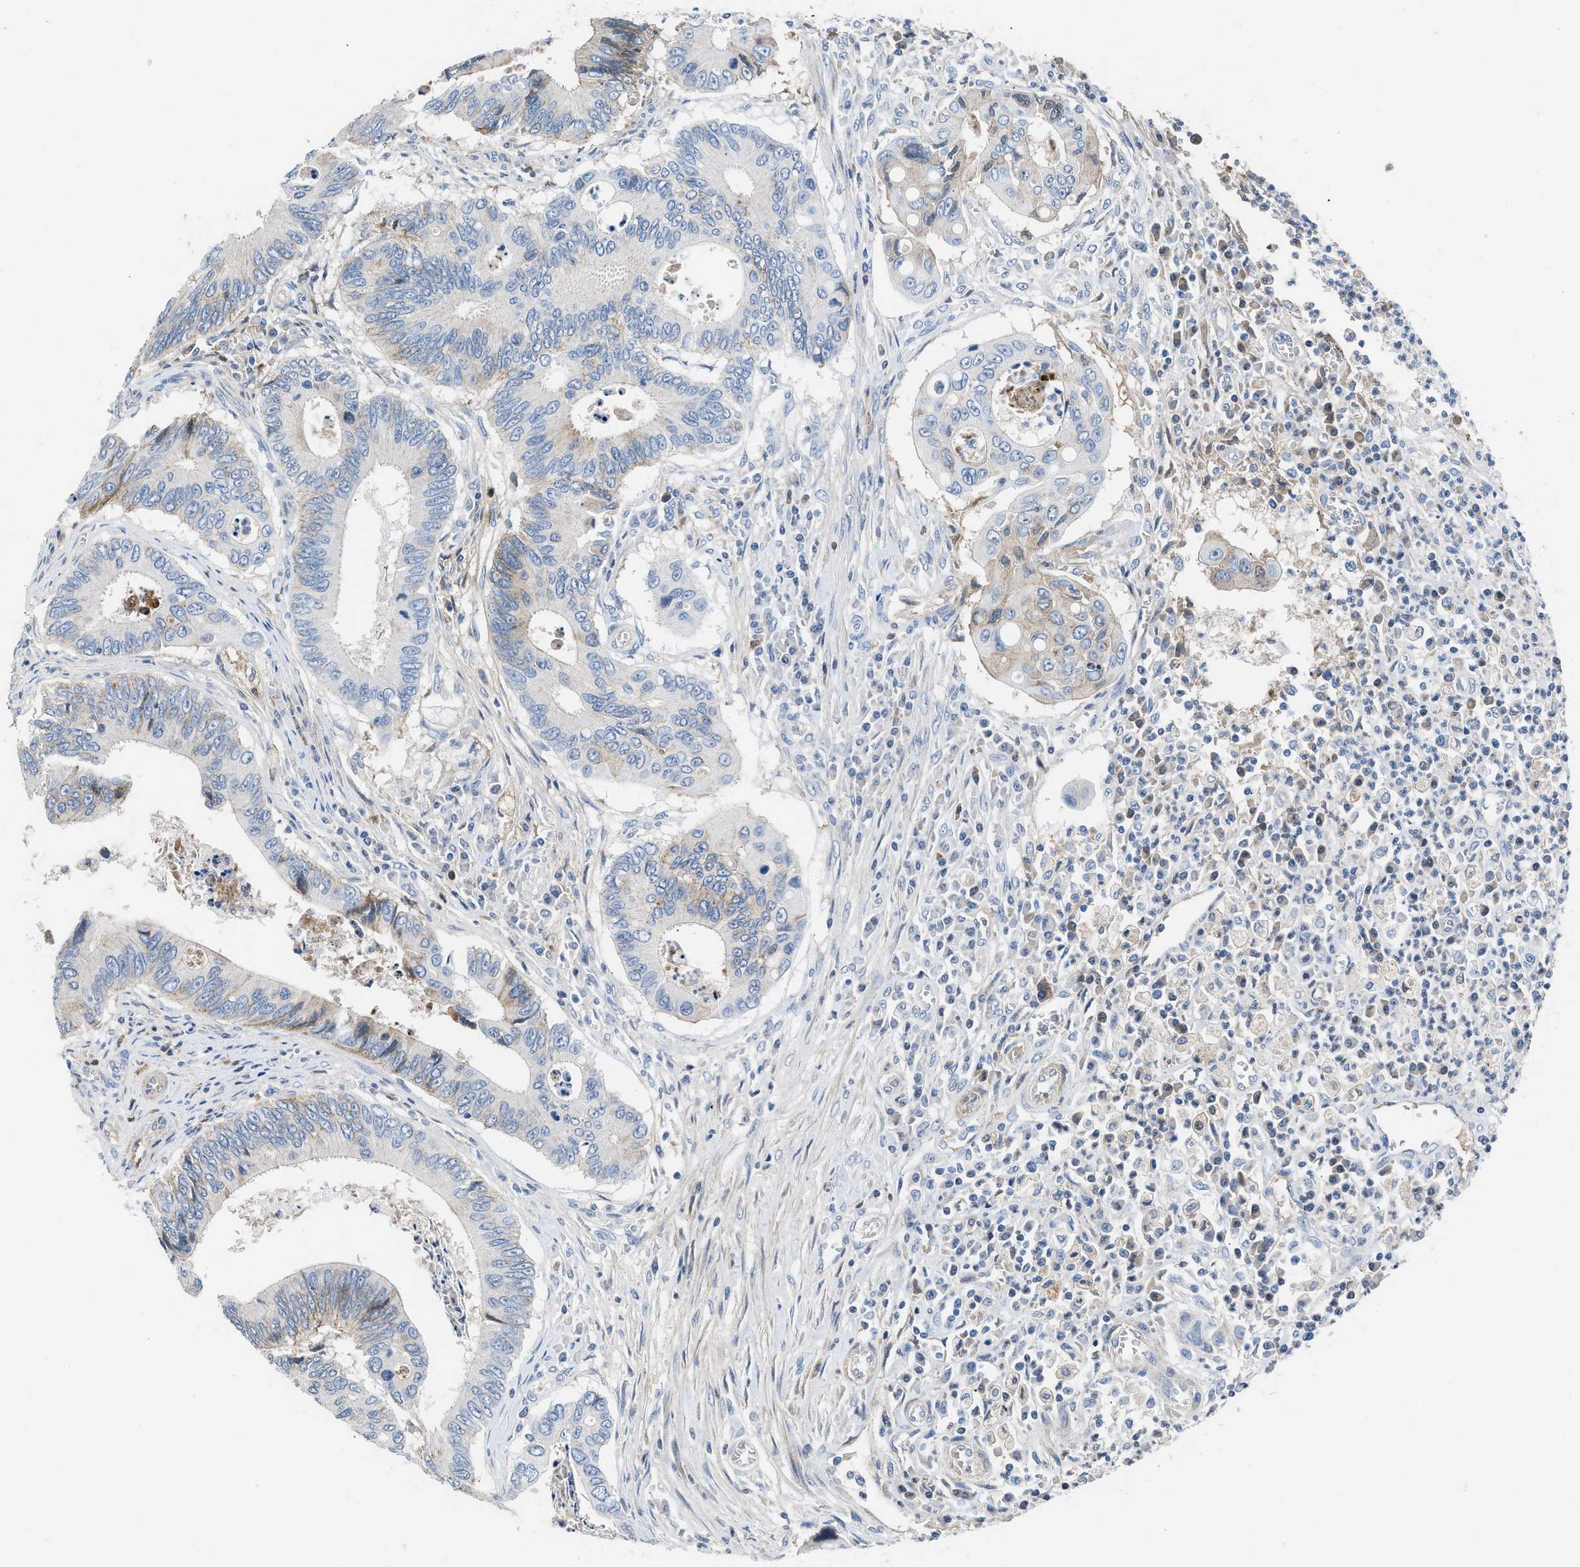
{"staining": {"intensity": "moderate", "quantity": "<25%", "location": "cytoplasmic/membranous"}, "tissue": "colorectal cancer", "cell_type": "Tumor cells", "image_type": "cancer", "snomed": [{"axis": "morphology", "description": "Inflammation, NOS"}, {"axis": "morphology", "description": "Adenocarcinoma, NOS"}, {"axis": "topography", "description": "Colon"}], "caption": "Protein staining displays moderate cytoplasmic/membranous positivity in about <25% of tumor cells in adenocarcinoma (colorectal). (brown staining indicates protein expression, while blue staining denotes nuclei).", "gene": "HPX", "patient": {"sex": "male", "age": 72}}